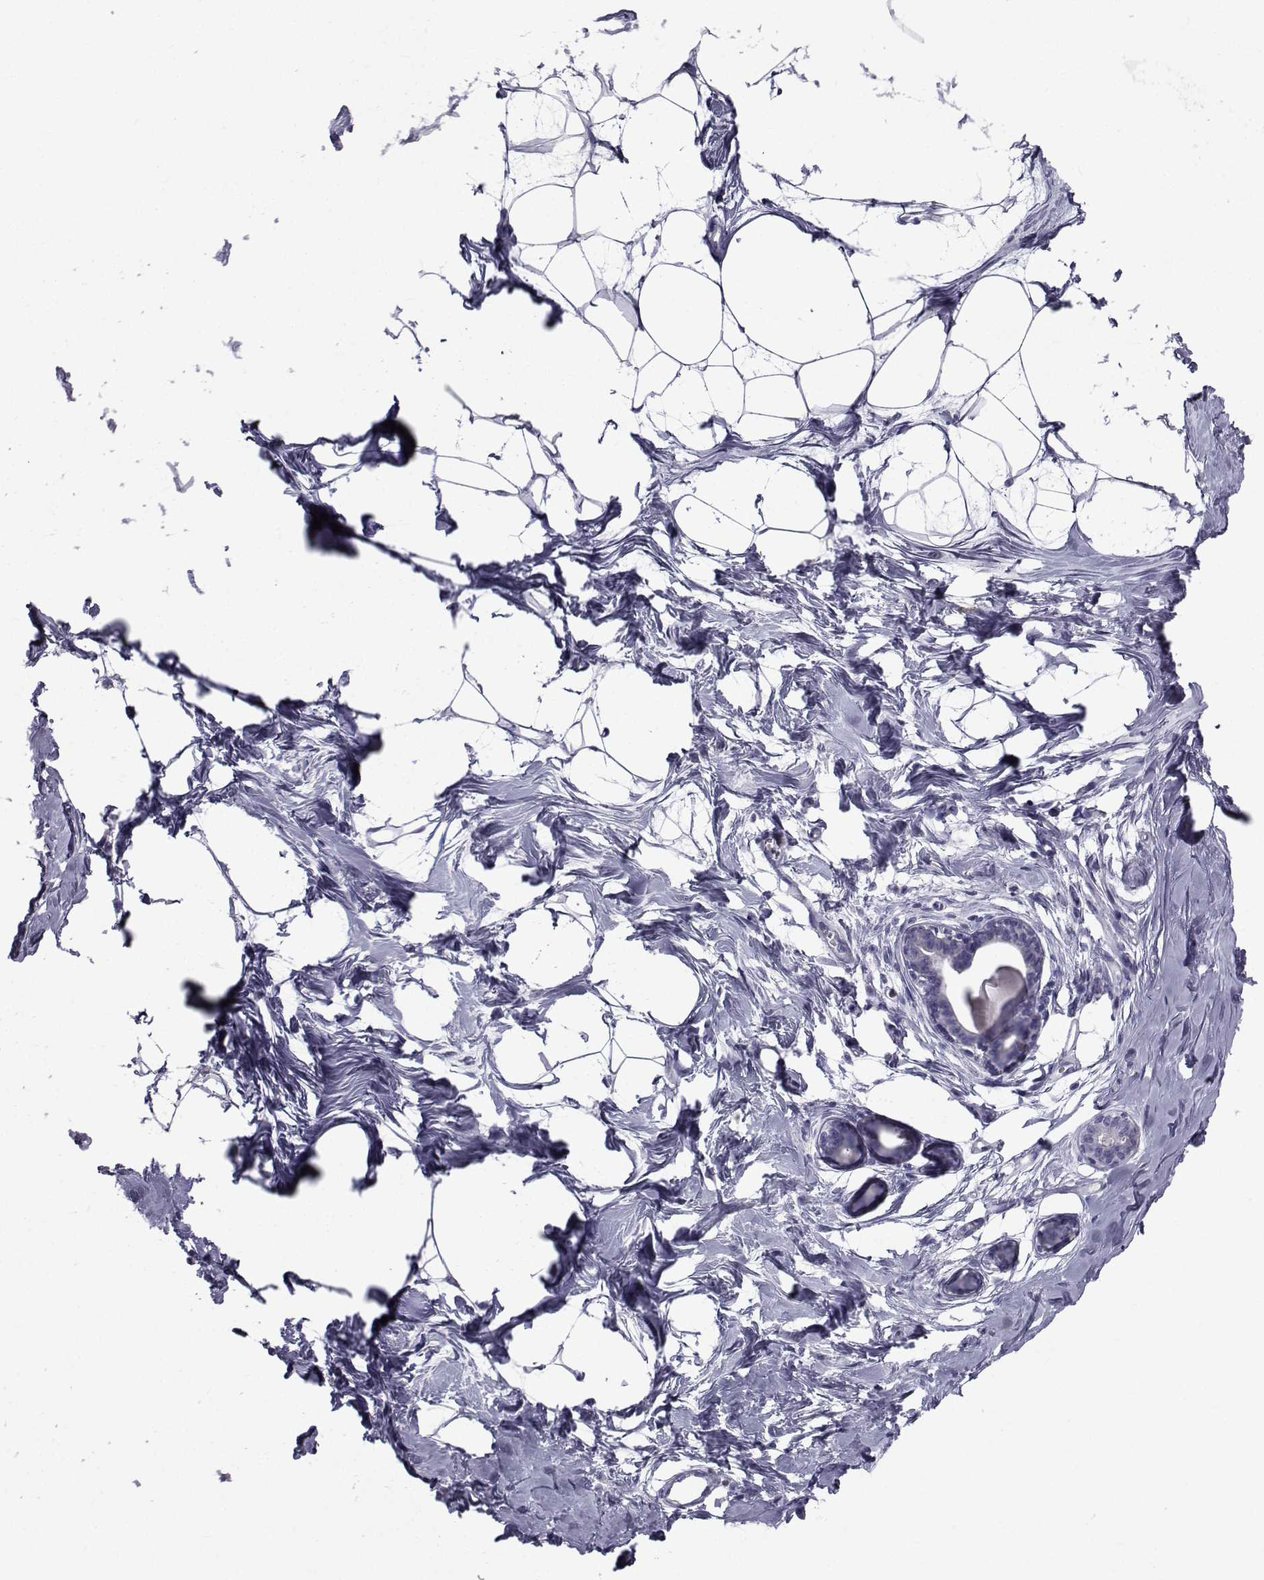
{"staining": {"intensity": "negative", "quantity": "none", "location": "none"}, "tissue": "breast", "cell_type": "Adipocytes", "image_type": "normal", "snomed": [{"axis": "morphology", "description": "Normal tissue, NOS"}, {"axis": "topography", "description": "Breast"}], "caption": "An immunohistochemistry image of benign breast is shown. There is no staining in adipocytes of breast. (Brightfield microscopy of DAB (3,3'-diaminobenzidine) IHC at high magnification).", "gene": "FDXR", "patient": {"sex": "female", "age": 45}}